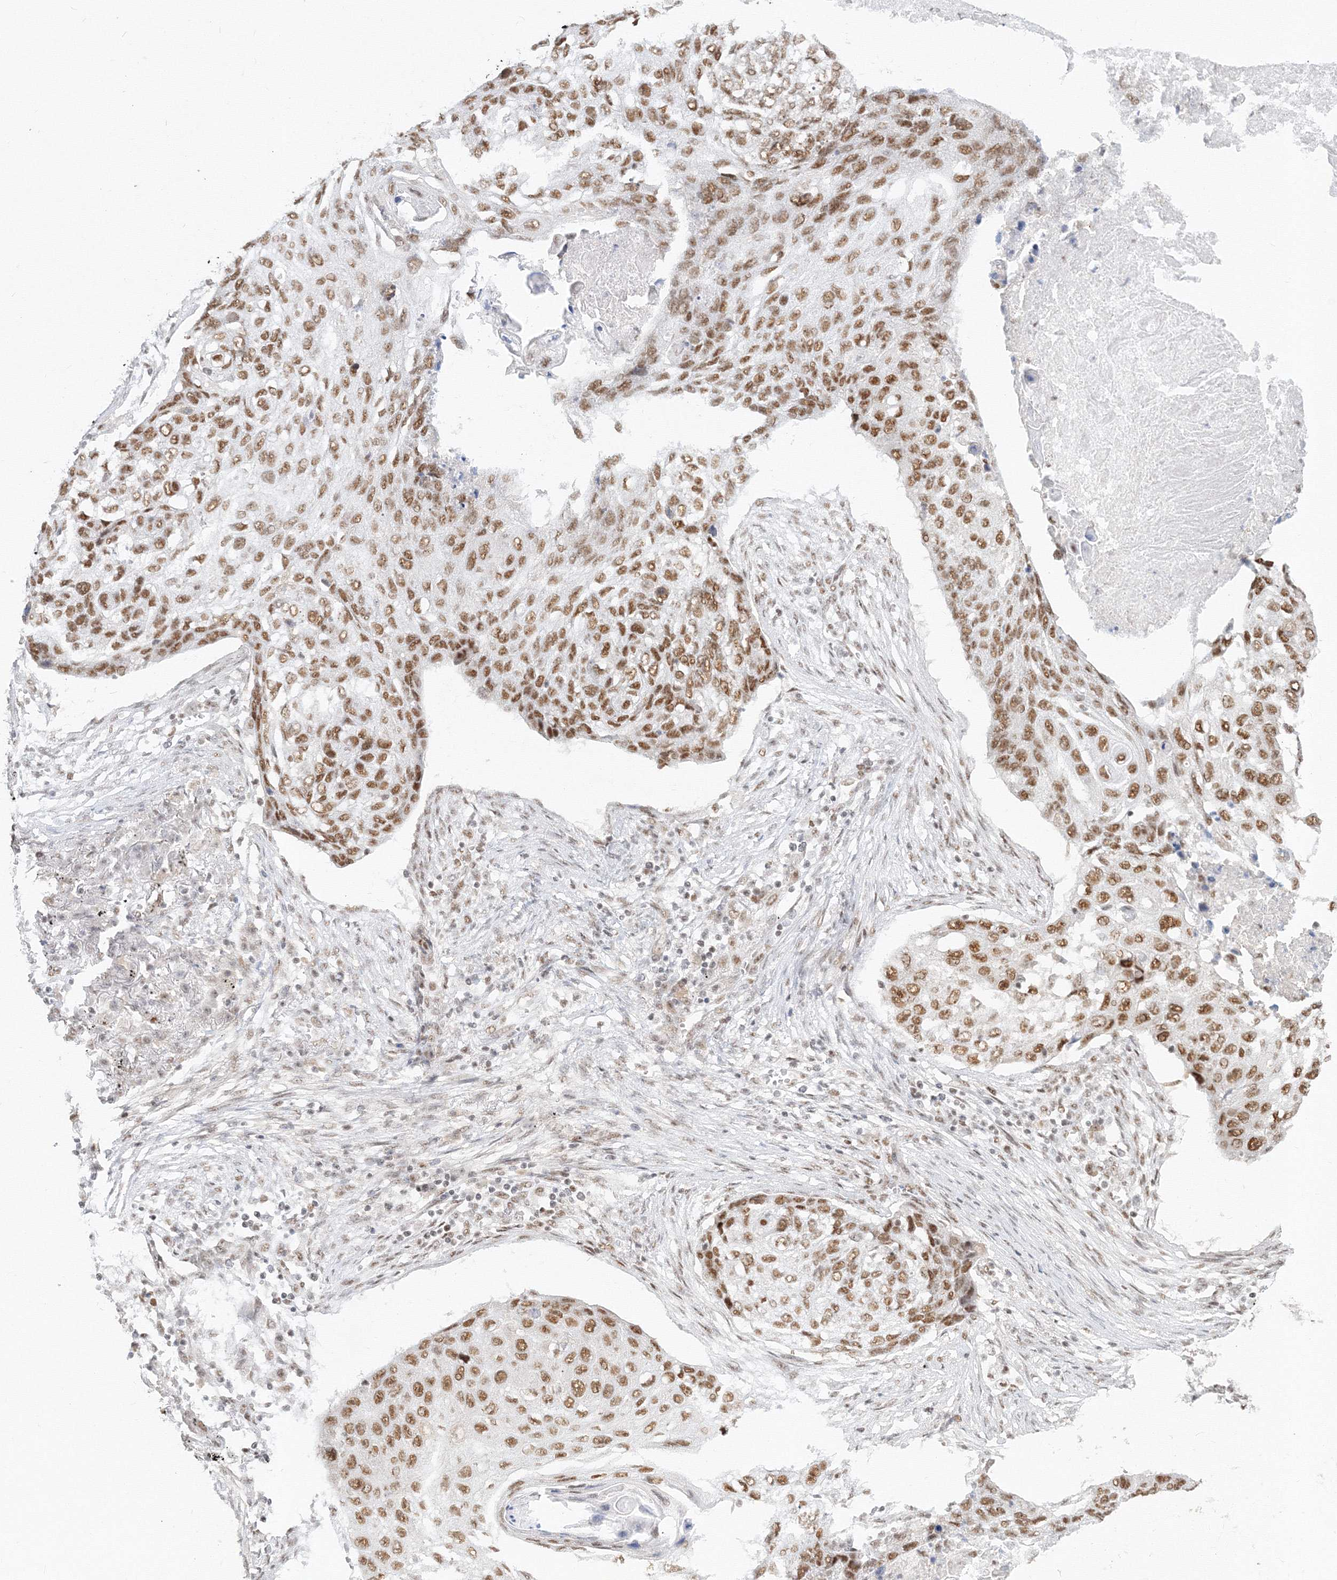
{"staining": {"intensity": "moderate", "quantity": ">75%", "location": "nuclear"}, "tissue": "lung cancer", "cell_type": "Tumor cells", "image_type": "cancer", "snomed": [{"axis": "morphology", "description": "Squamous cell carcinoma, NOS"}, {"axis": "topography", "description": "Lung"}], "caption": "Lung cancer stained with DAB (3,3'-diaminobenzidine) immunohistochemistry exhibits medium levels of moderate nuclear positivity in about >75% of tumor cells. (brown staining indicates protein expression, while blue staining denotes nuclei).", "gene": "PPP4R2", "patient": {"sex": "female", "age": 63}}